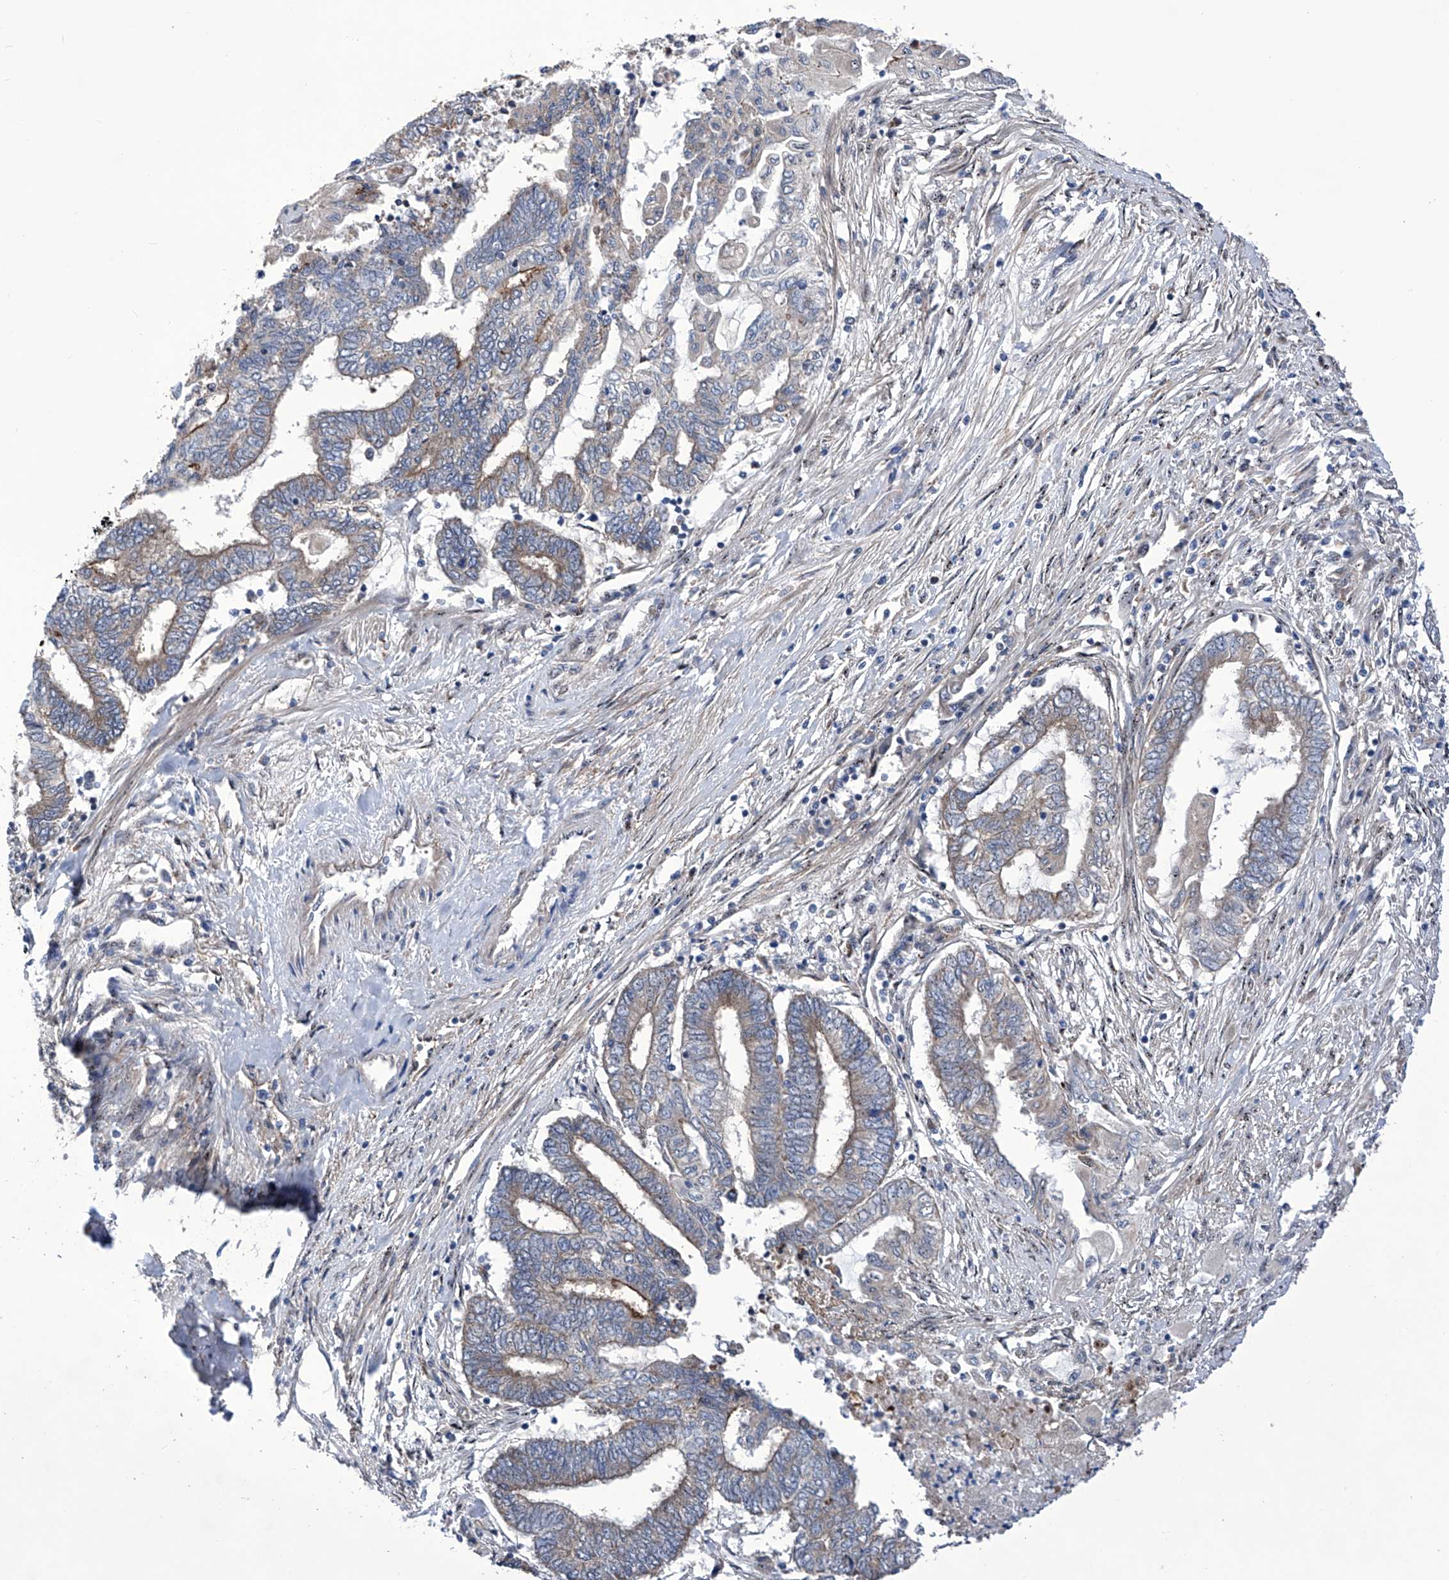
{"staining": {"intensity": "weak", "quantity": "<25%", "location": "cytoplasmic/membranous"}, "tissue": "endometrial cancer", "cell_type": "Tumor cells", "image_type": "cancer", "snomed": [{"axis": "morphology", "description": "Adenocarcinoma, NOS"}, {"axis": "topography", "description": "Uterus"}, {"axis": "topography", "description": "Endometrium"}], "caption": "This is a image of immunohistochemistry staining of endometrial cancer (adenocarcinoma), which shows no staining in tumor cells. The staining is performed using DAB brown chromogen with nuclei counter-stained in using hematoxylin.", "gene": "KTI12", "patient": {"sex": "female", "age": 70}}